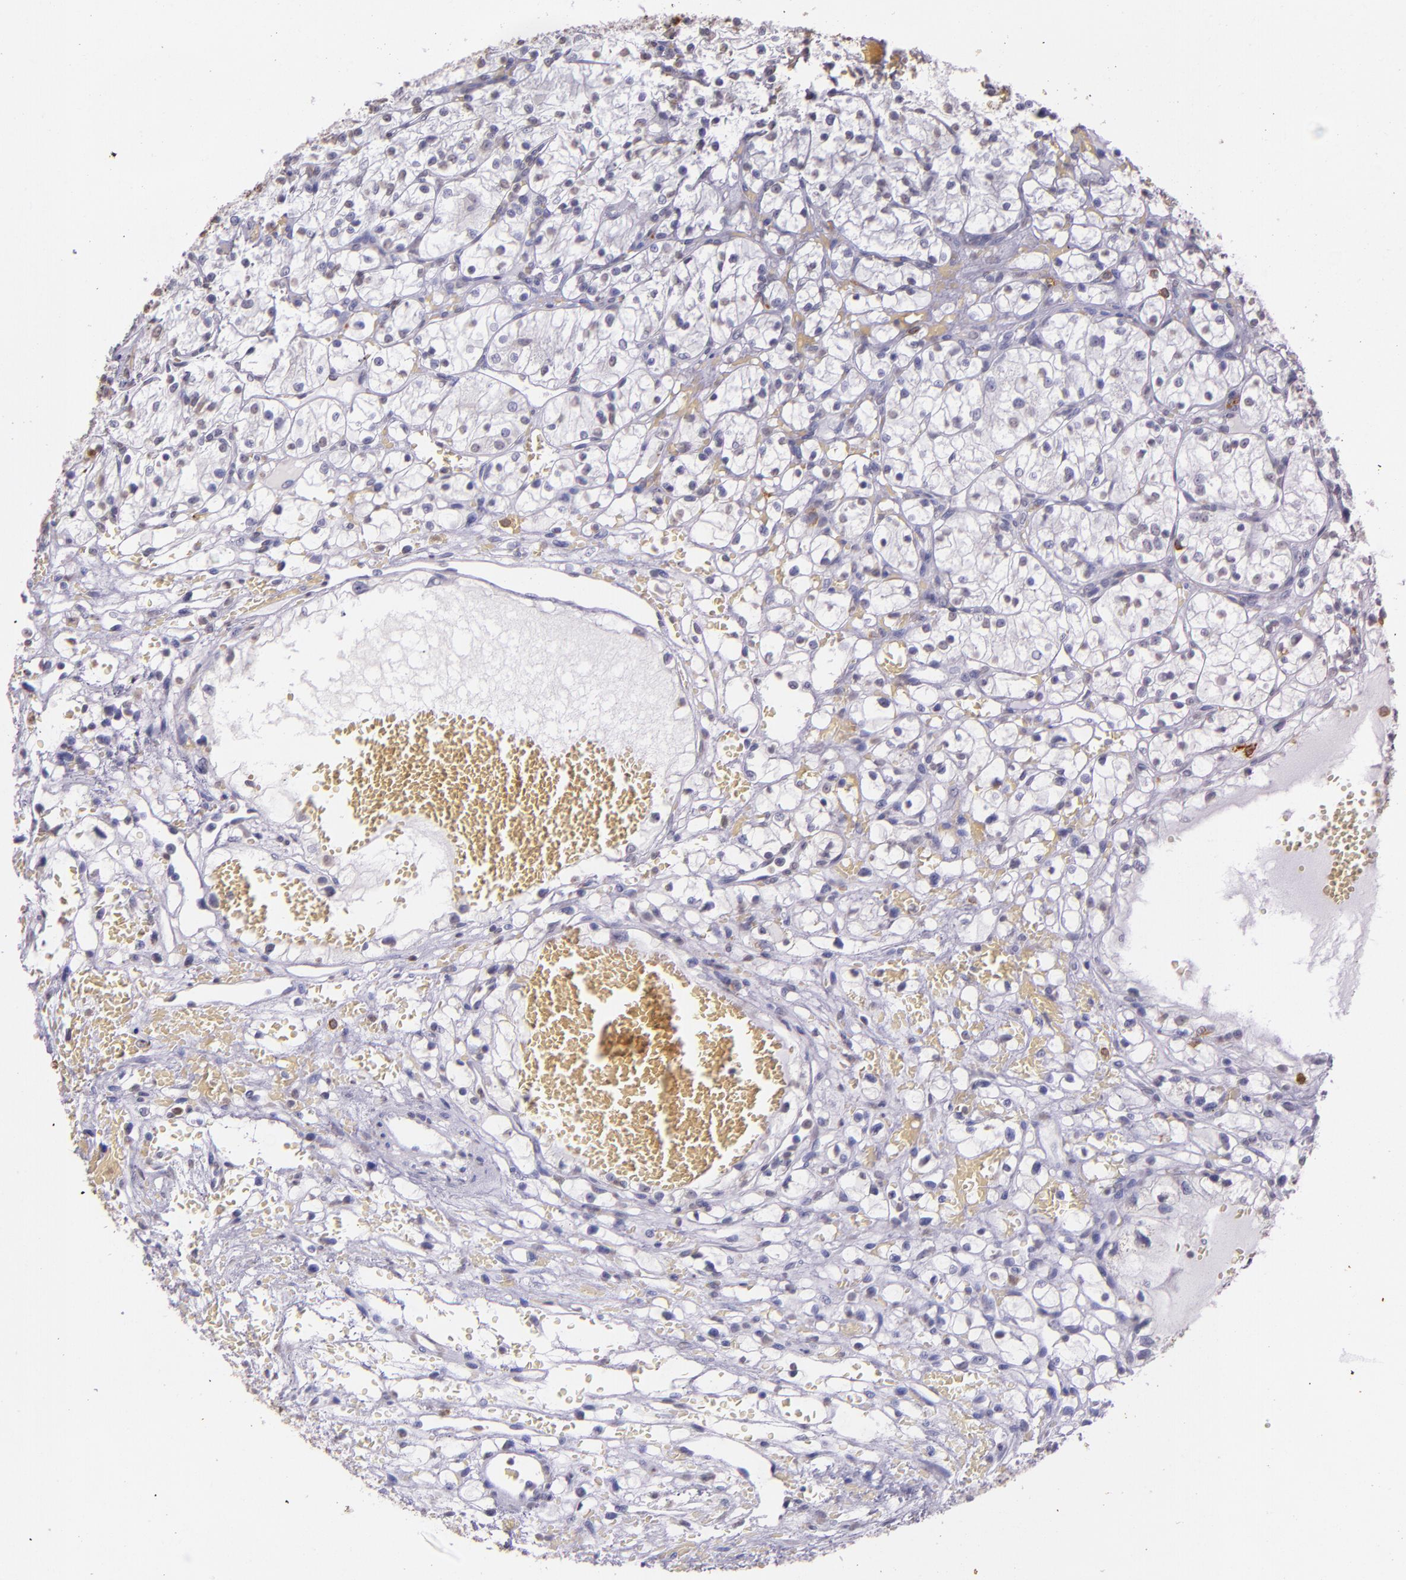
{"staining": {"intensity": "negative", "quantity": "none", "location": "none"}, "tissue": "renal cancer", "cell_type": "Tumor cells", "image_type": "cancer", "snomed": [{"axis": "morphology", "description": "Adenocarcinoma, NOS"}, {"axis": "topography", "description": "Kidney"}], "caption": "DAB (3,3'-diaminobenzidine) immunohistochemical staining of renal cancer (adenocarcinoma) exhibits no significant positivity in tumor cells.", "gene": "RTN1", "patient": {"sex": "female", "age": 60}}